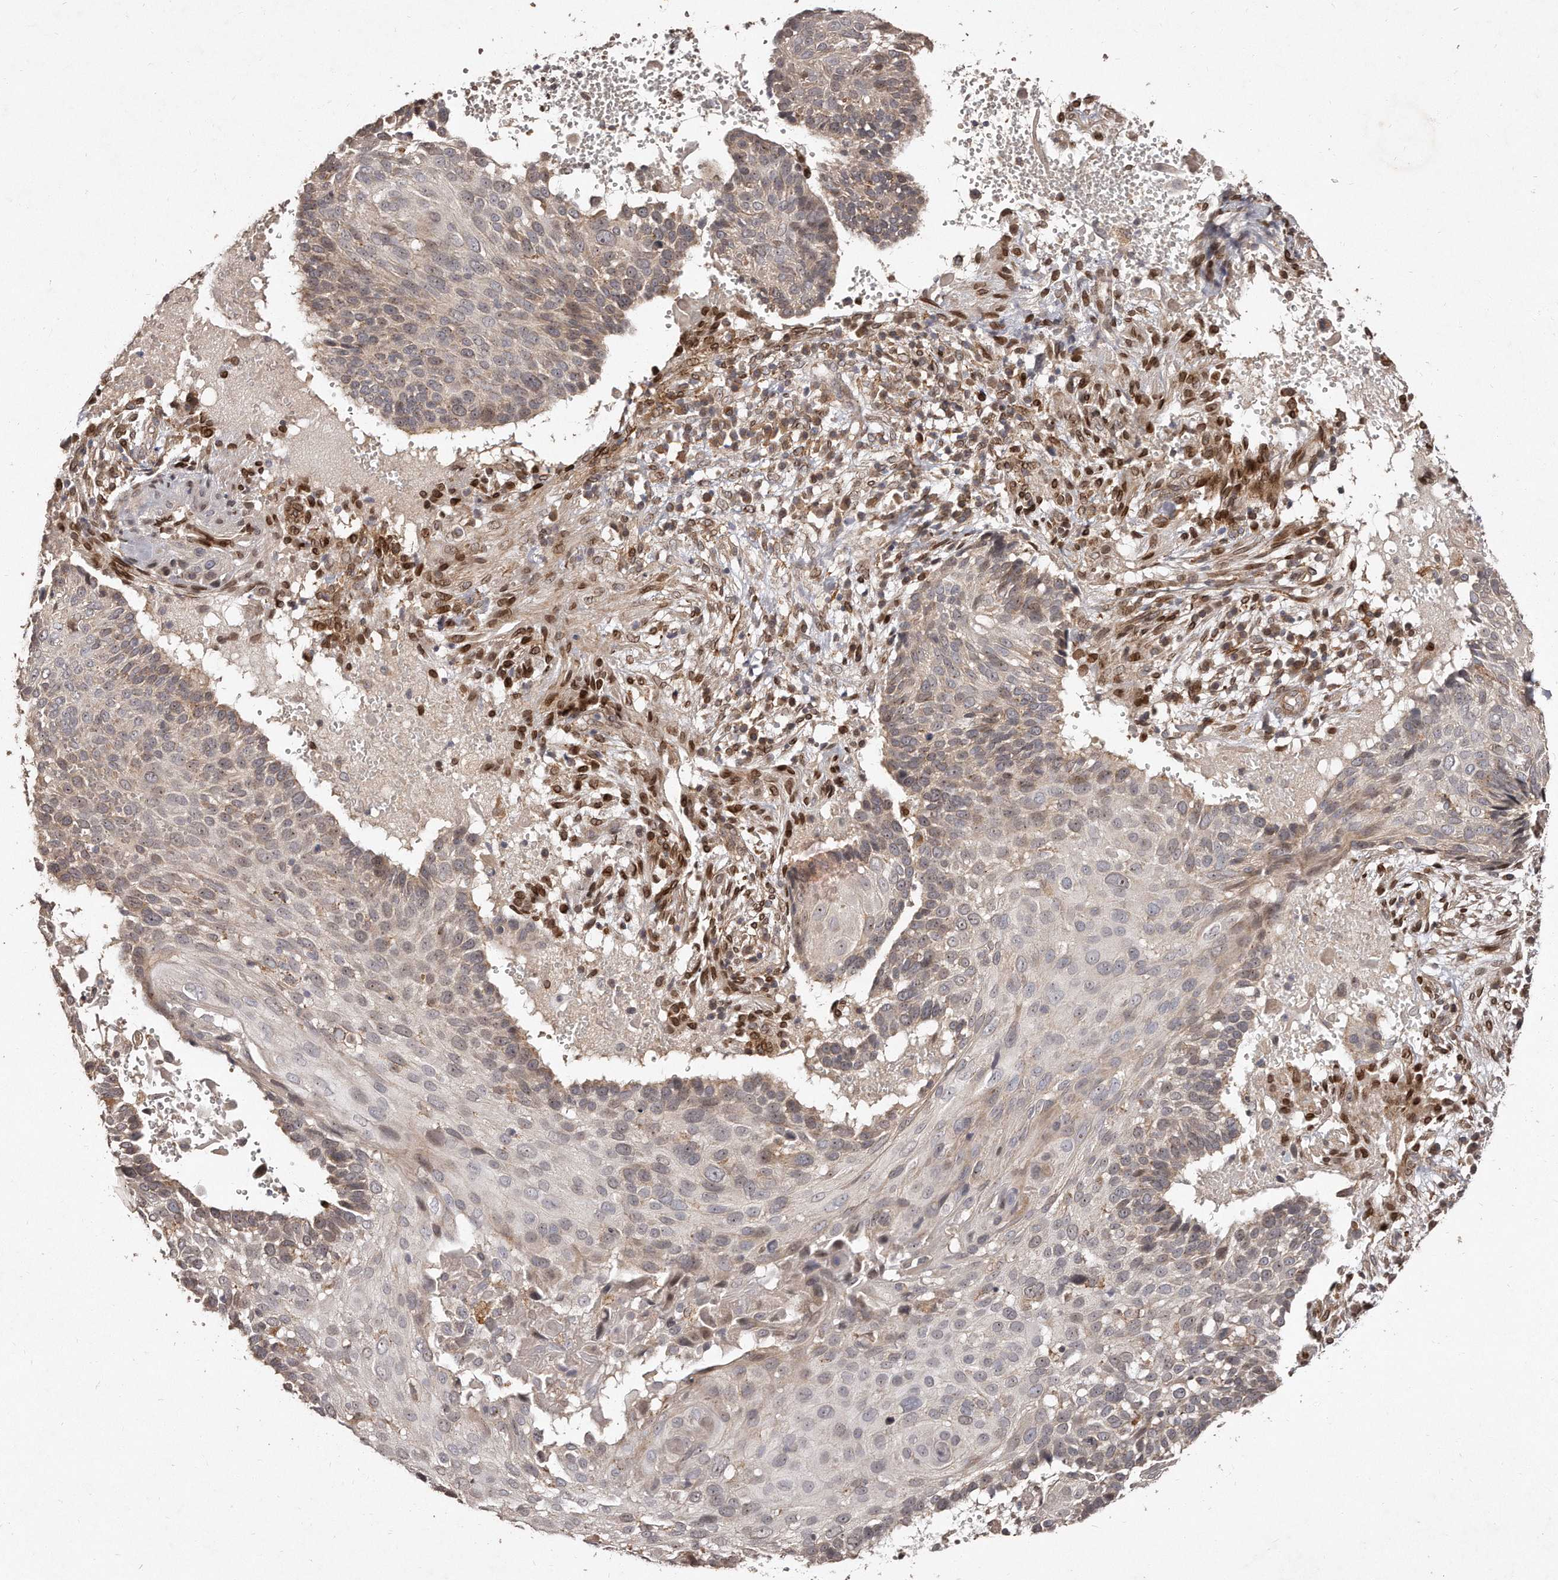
{"staining": {"intensity": "moderate", "quantity": "<25%", "location": "cytoplasmic/membranous,nuclear"}, "tissue": "cervical cancer", "cell_type": "Tumor cells", "image_type": "cancer", "snomed": [{"axis": "morphology", "description": "Squamous cell carcinoma, NOS"}, {"axis": "topography", "description": "Cervix"}], "caption": "An immunohistochemistry (IHC) photomicrograph of neoplastic tissue is shown. Protein staining in brown shows moderate cytoplasmic/membranous and nuclear positivity in squamous cell carcinoma (cervical) within tumor cells.", "gene": "HASPIN", "patient": {"sex": "female", "age": 74}}